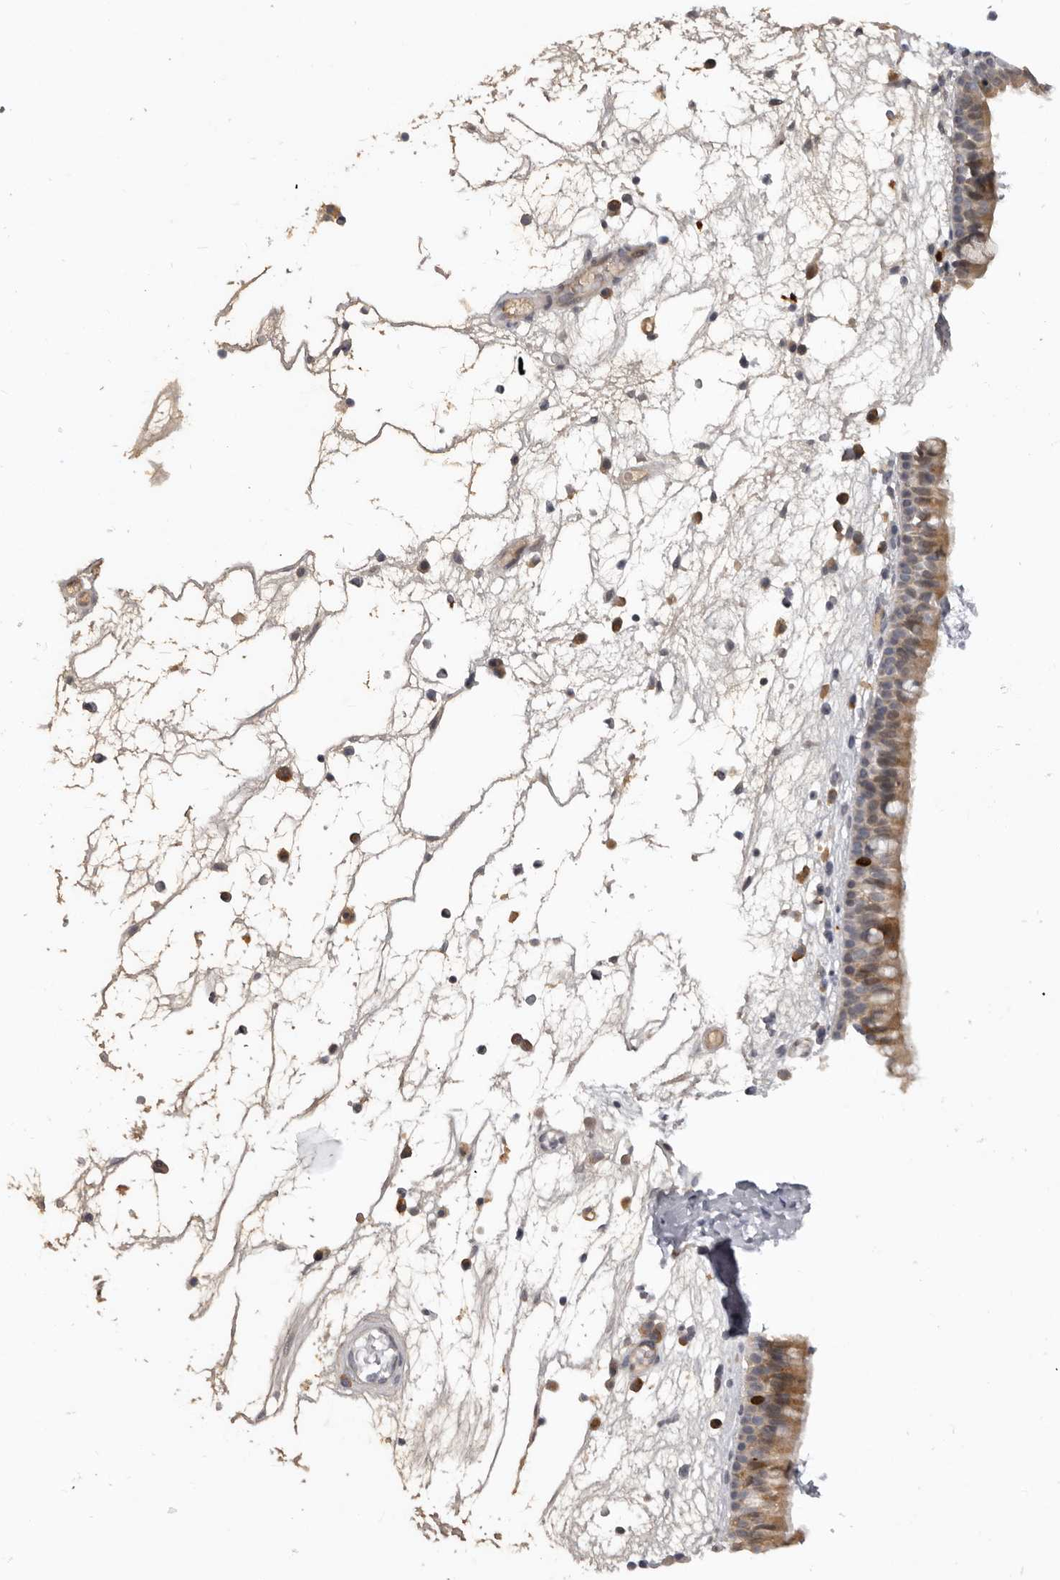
{"staining": {"intensity": "moderate", "quantity": "25%-75%", "location": "cytoplasmic/membranous"}, "tissue": "nasopharynx", "cell_type": "Respiratory epithelial cells", "image_type": "normal", "snomed": [{"axis": "morphology", "description": "Normal tissue, NOS"}, {"axis": "morphology", "description": "Inflammation, NOS"}, {"axis": "morphology", "description": "Malignant melanoma, Metastatic site"}, {"axis": "topography", "description": "Nasopharynx"}], "caption": "IHC micrograph of normal nasopharynx: nasopharynx stained using immunohistochemistry demonstrates medium levels of moderate protein expression localized specifically in the cytoplasmic/membranous of respiratory epithelial cells, appearing as a cytoplasmic/membranous brown color.", "gene": "CDCA8", "patient": {"sex": "male", "age": 70}}